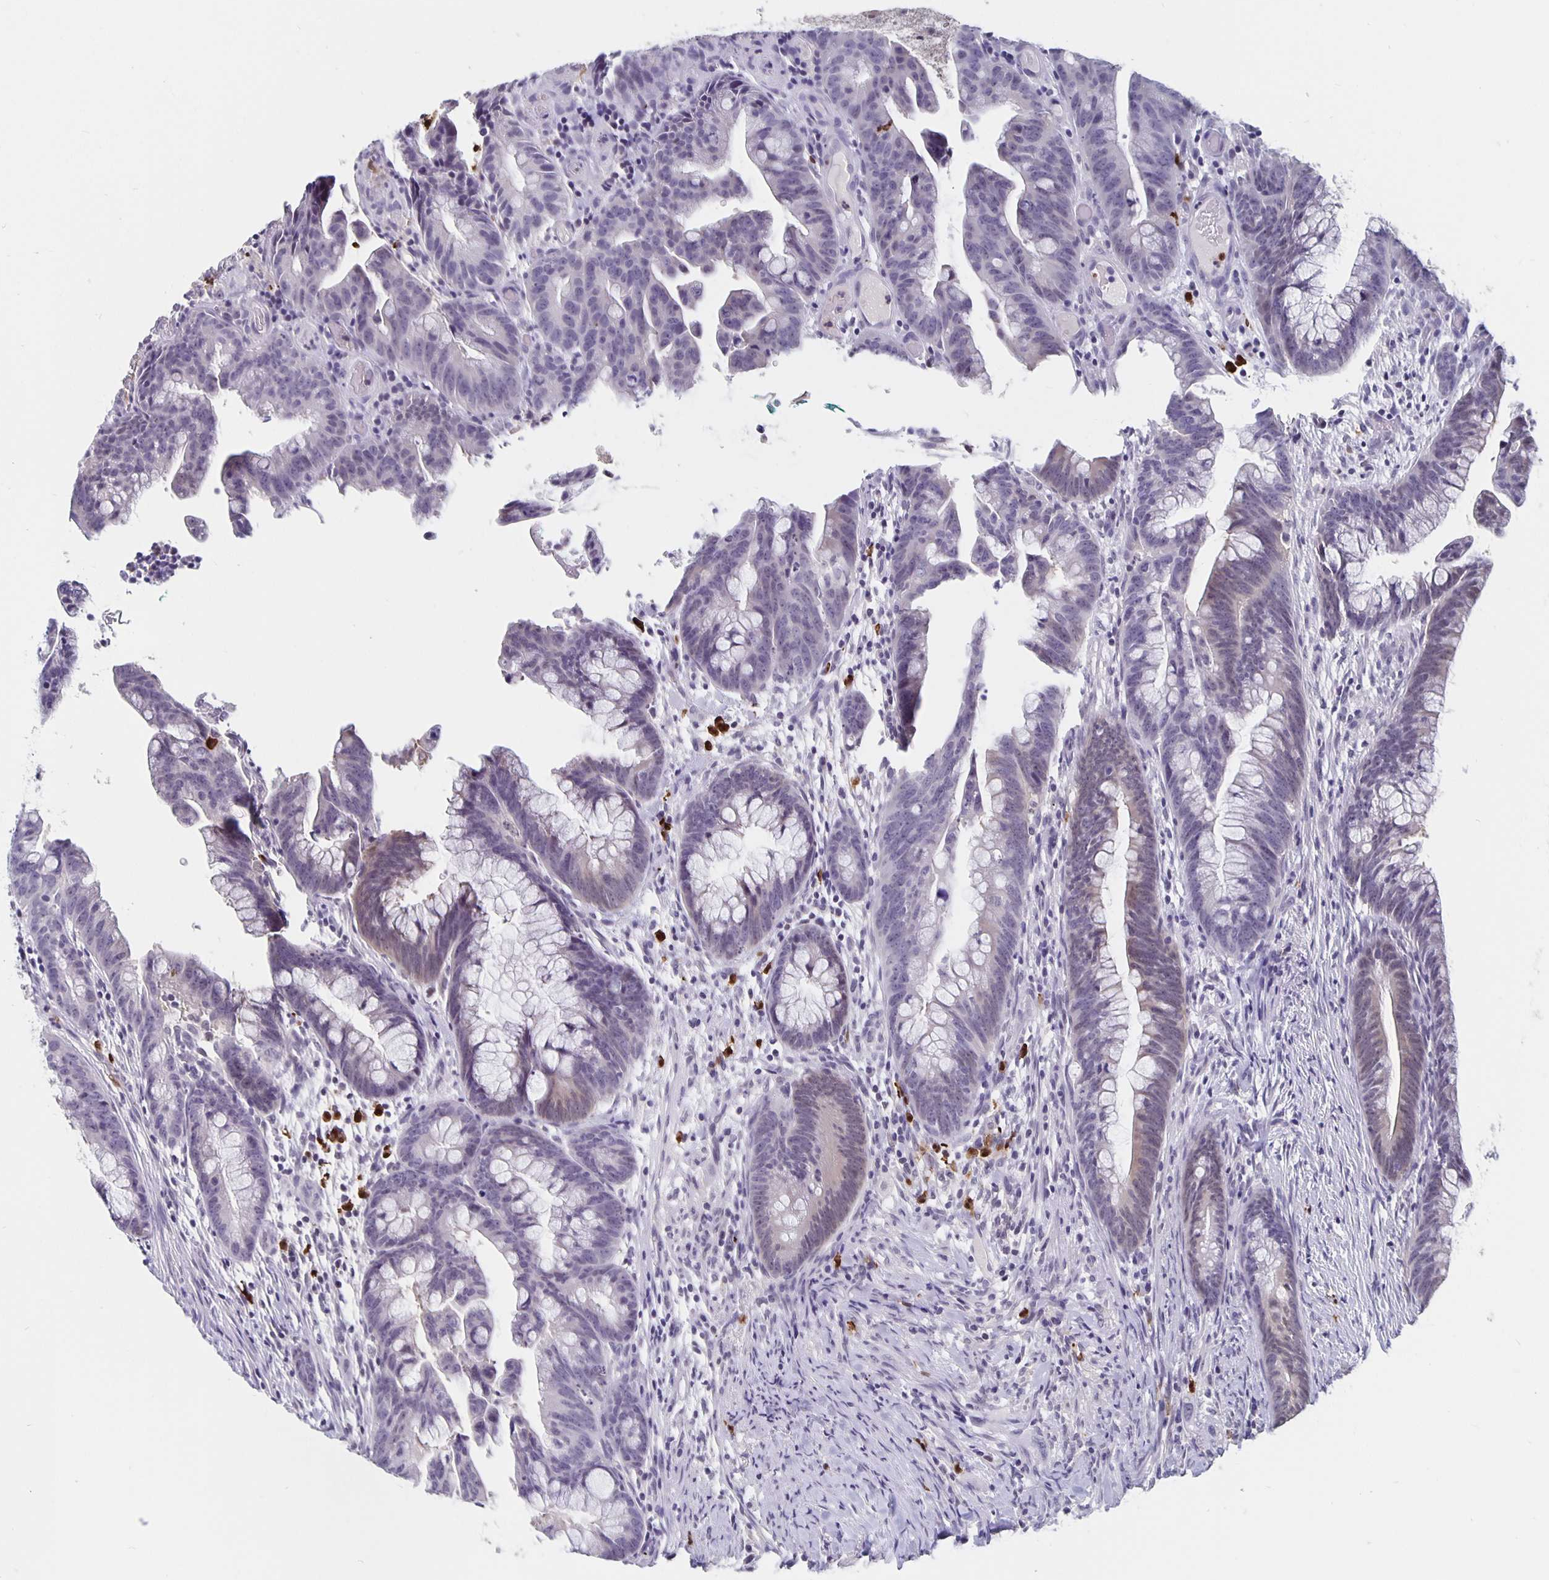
{"staining": {"intensity": "weak", "quantity": "<25%", "location": "cytoplasmic/membranous"}, "tissue": "colorectal cancer", "cell_type": "Tumor cells", "image_type": "cancer", "snomed": [{"axis": "morphology", "description": "Adenocarcinoma, NOS"}, {"axis": "topography", "description": "Colon"}], "caption": "Tumor cells are negative for protein expression in human colorectal adenocarcinoma.", "gene": "ZNF691", "patient": {"sex": "male", "age": 62}}